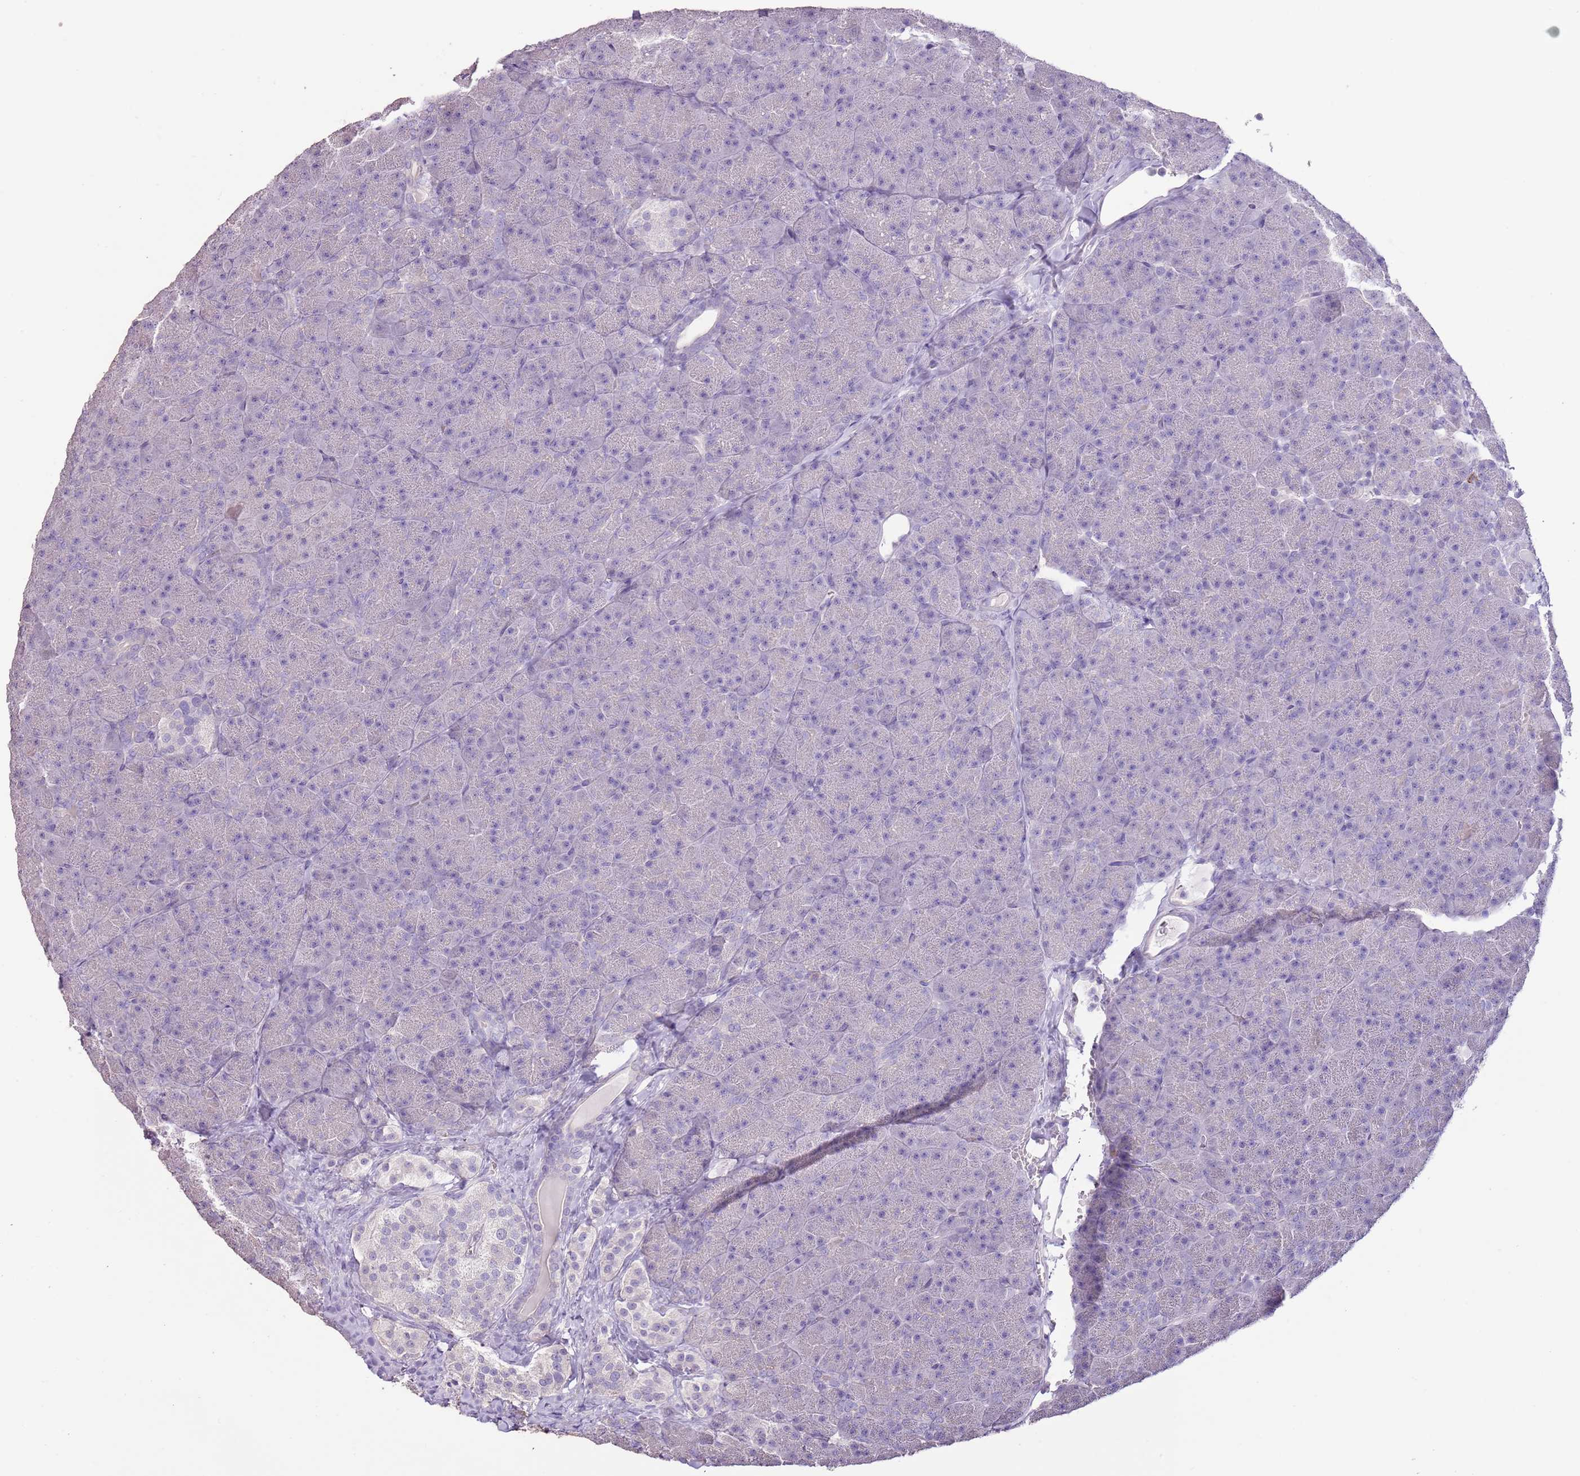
{"staining": {"intensity": "negative", "quantity": "none", "location": "none"}, "tissue": "pancreas", "cell_type": "Exocrine glandular cells", "image_type": "normal", "snomed": [{"axis": "morphology", "description": "Normal tissue, NOS"}, {"axis": "topography", "description": "Pancreas"}], "caption": "A histopathology image of pancreas stained for a protein shows no brown staining in exocrine glandular cells.", "gene": "BLOC1S2", "patient": {"sex": "male", "age": 36}}